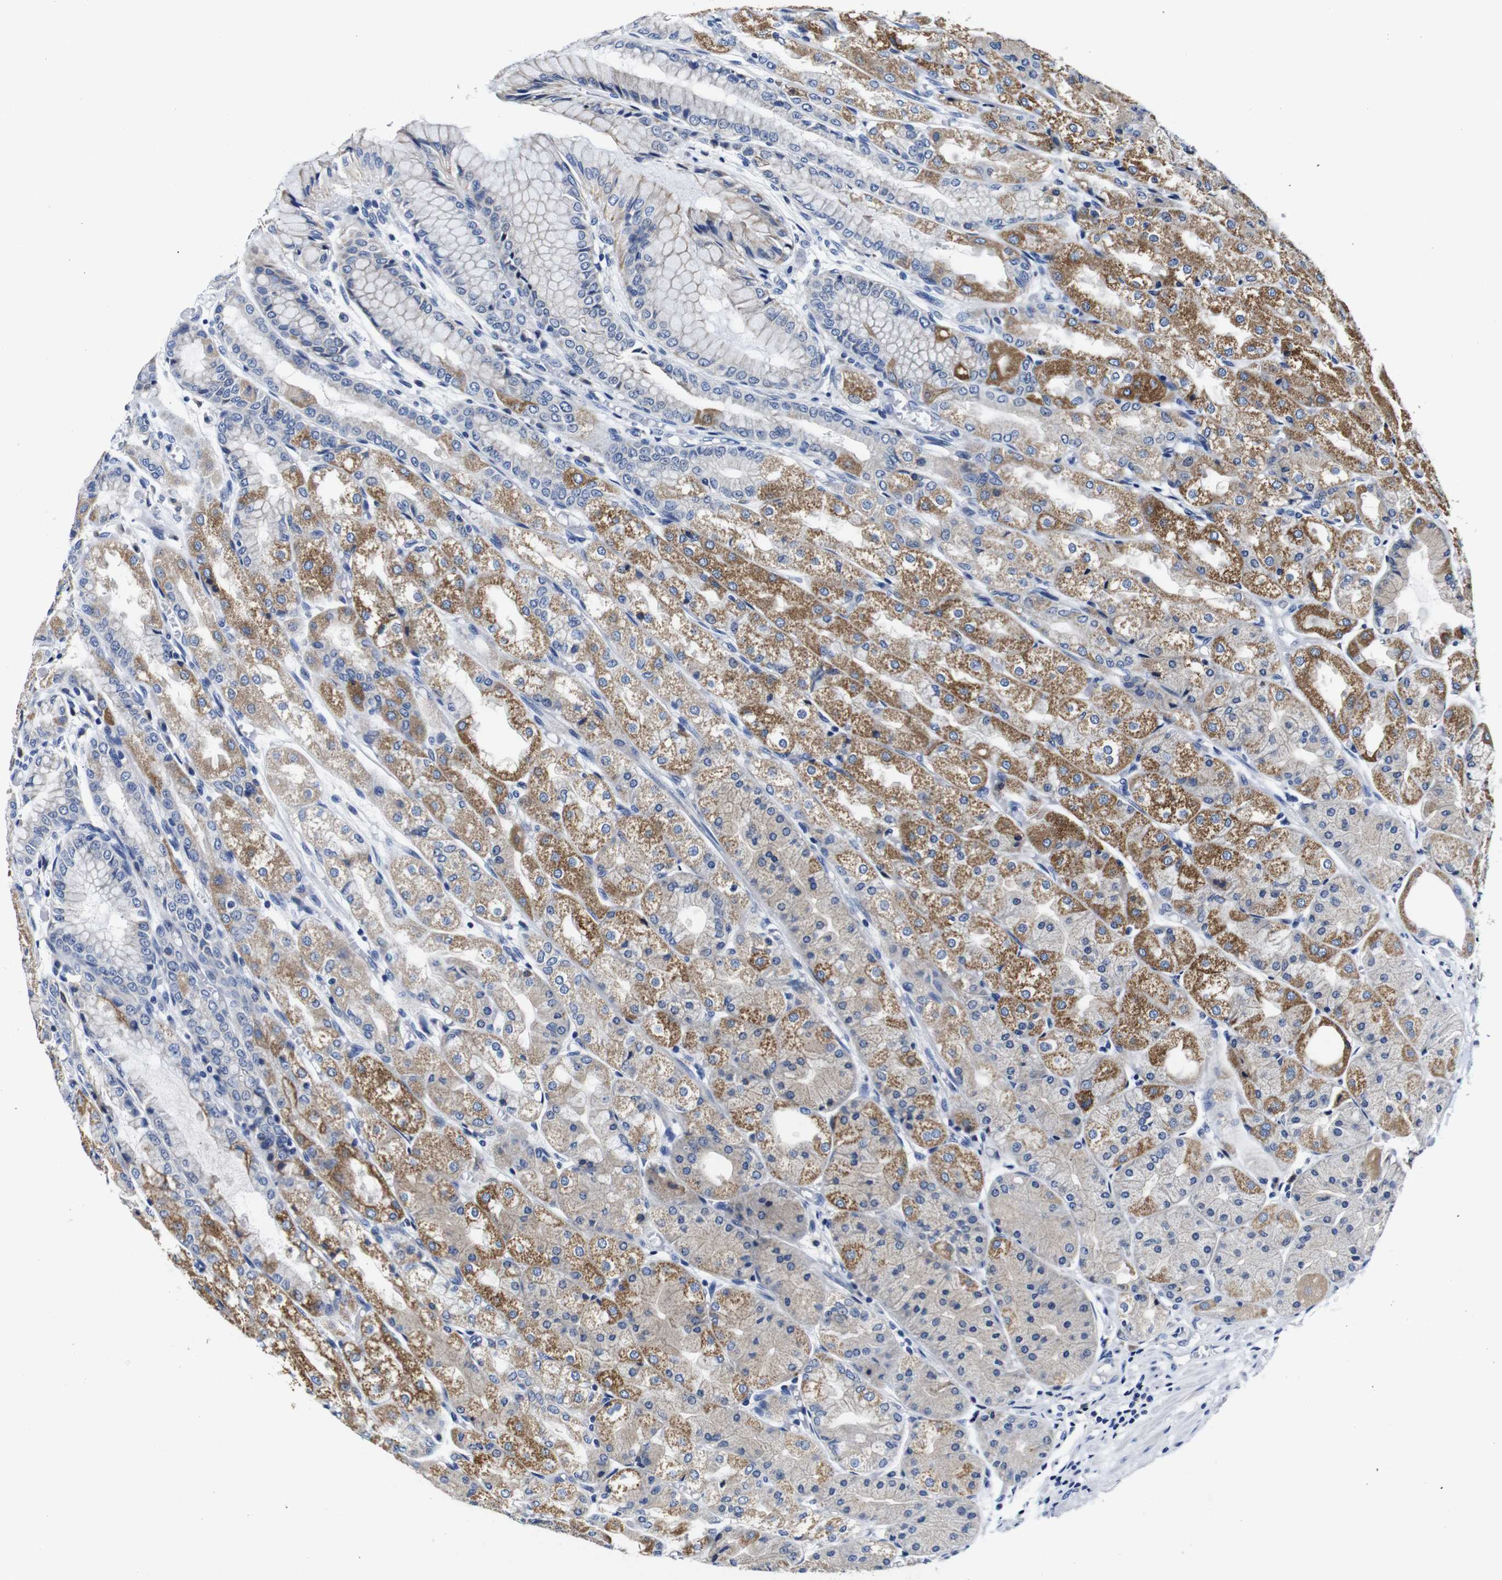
{"staining": {"intensity": "moderate", "quantity": ">75%", "location": "cytoplasmic/membranous"}, "tissue": "stomach", "cell_type": "Glandular cells", "image_type": "normal", "snomed": [{"axis": "morphology", "description": "Normal tissue, NOS"}, {"axis": "topography", "description": "Stomach, upper"}], "caption": "IHC (DAB) staining of unremarkable human stomach exhibits moderate cytoplasmic/membranous protein expression in approximately >75% of glandular cells. (brown staining indicates protein expression, while blue staining denotes nuclei).", "gene": "SNX19", "patient": {"sex": "male", "age": 72}}